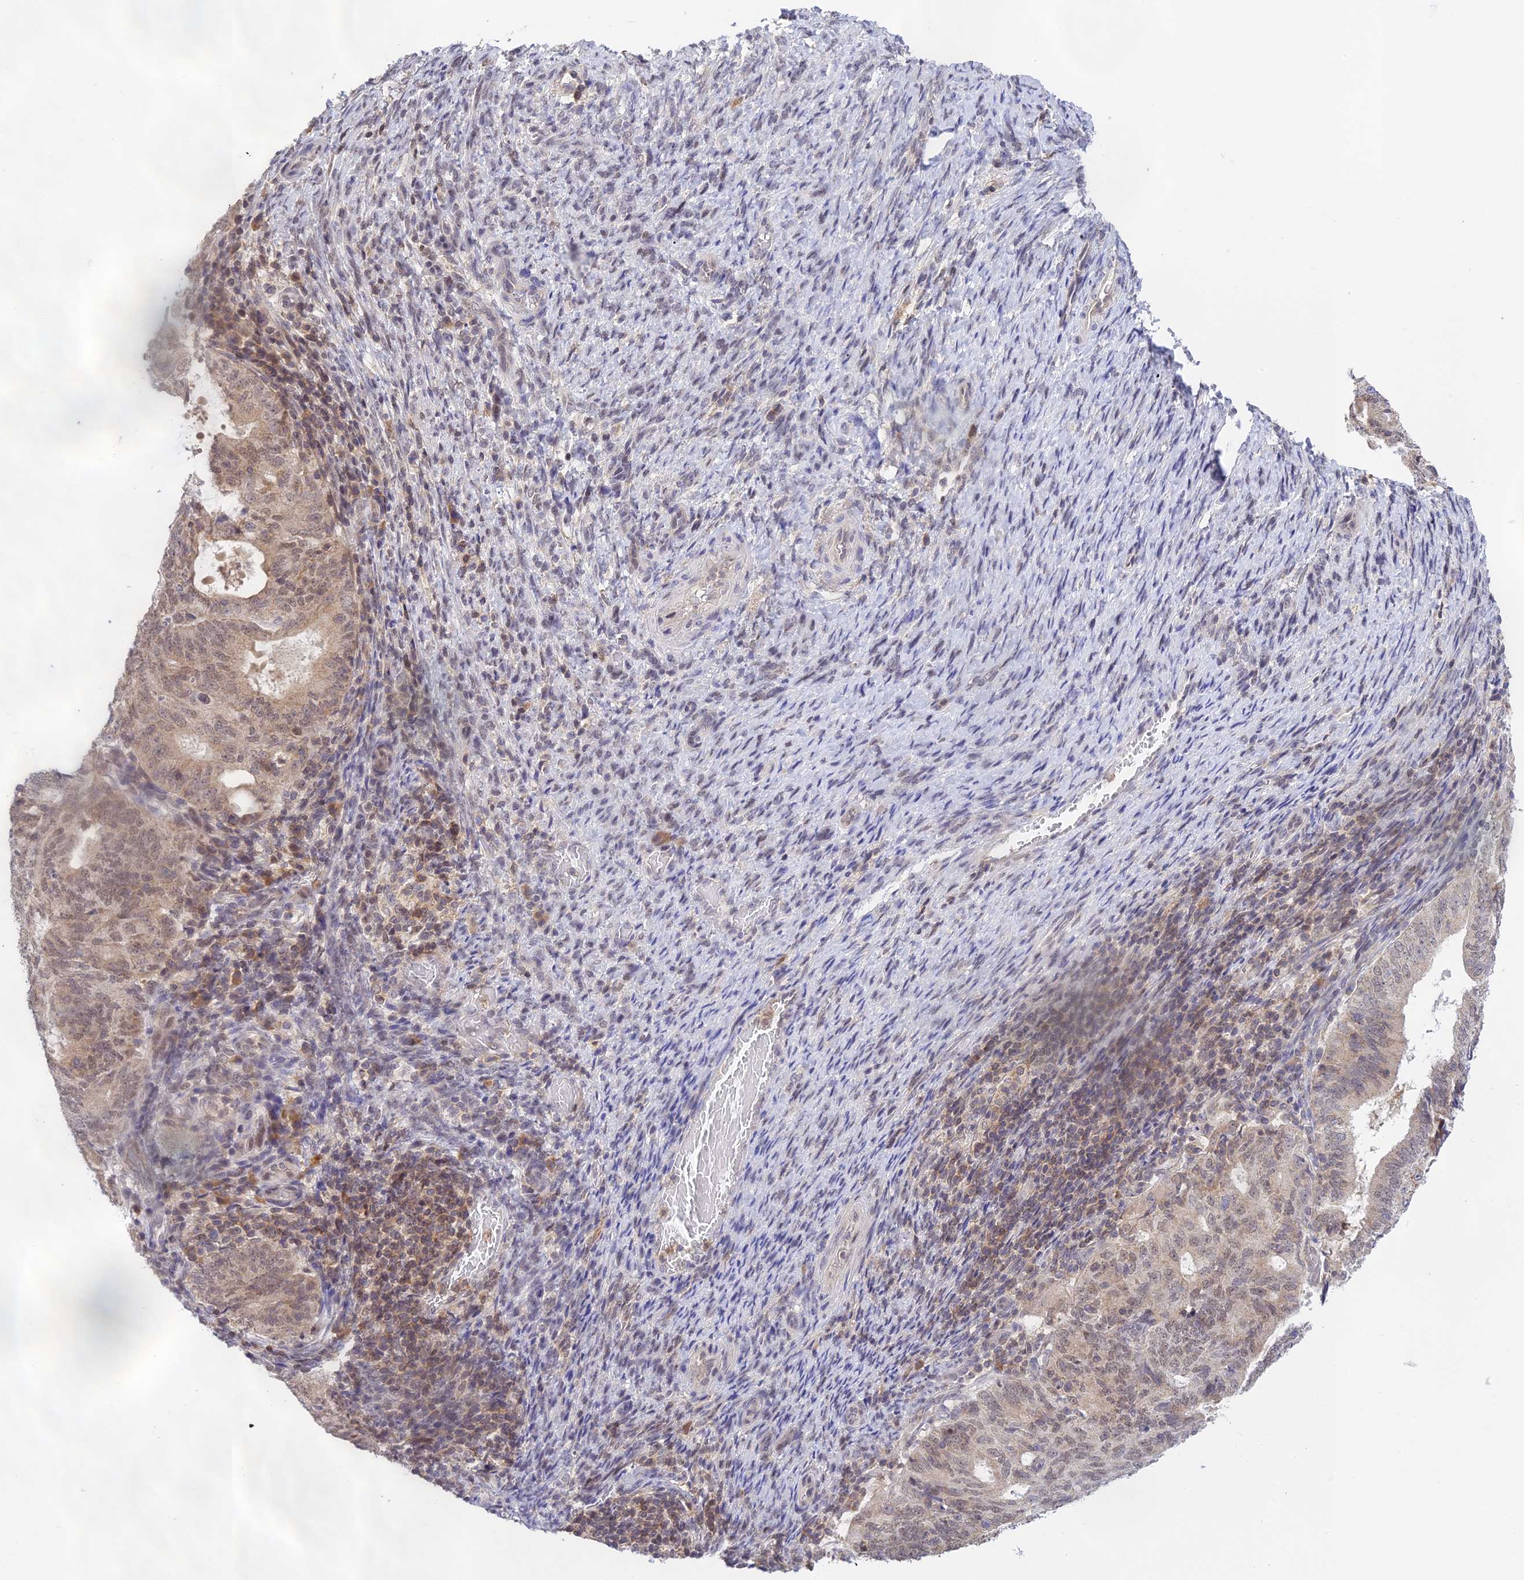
{"staining": {"intensity": "weak", "quantity": "25%-75%", "location": "nuclear"}, "tissue": "endometrial cancer", "cell_type": "Tumor cells", "image_type": "cancer", "snomed": [{"axis": "morphology", "description": "Adenocarcinoma, NOS"}, {"axis": "topography", "description": "Endometrium"}], "caption": "Weak nuclear positivity is present in about 25%-75% of tumor cells in endometrial cancer. (DAB = brown stain, brightfield microscopy at high magnification).", "gene": "PEX16", "patient": {"sex": "female", "age": 70}}